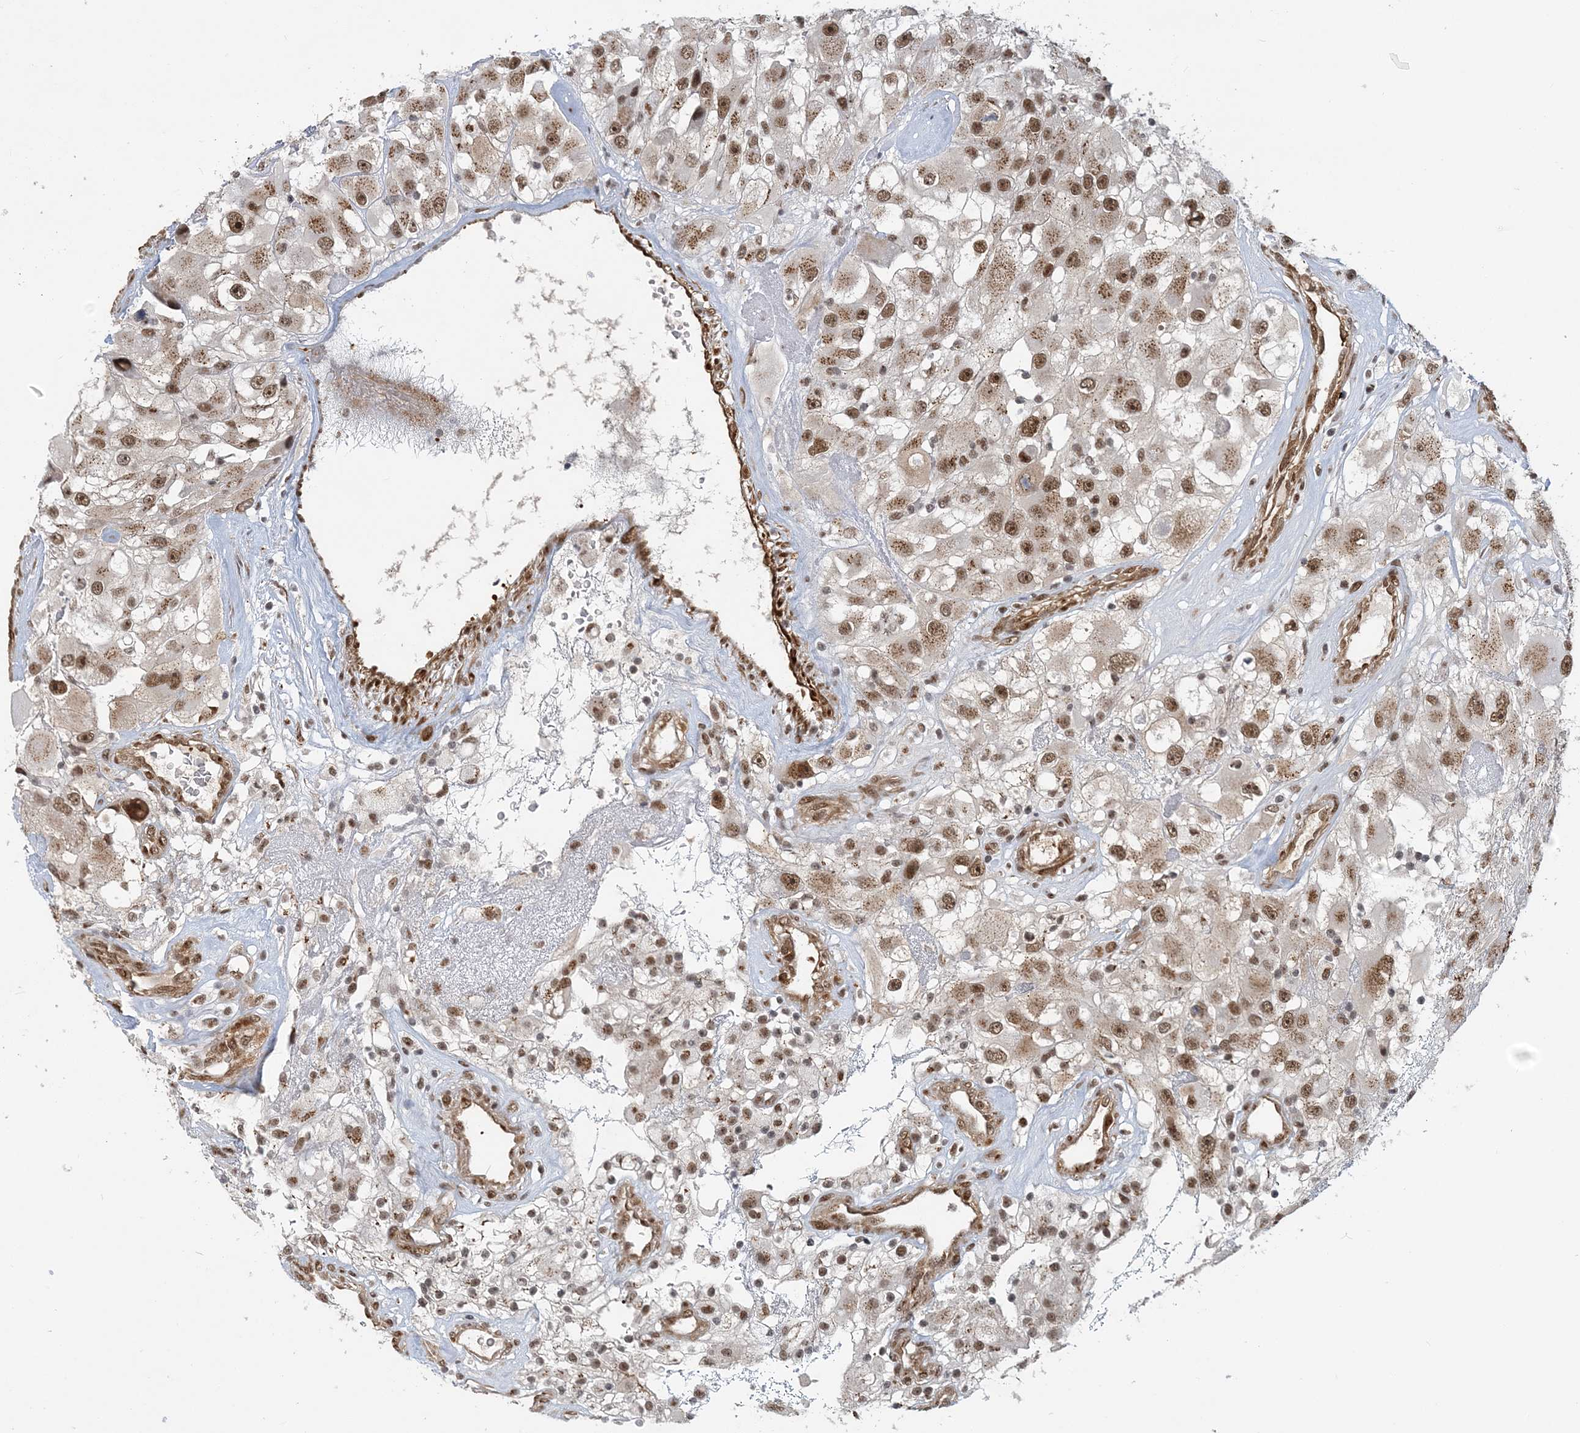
{"staining": {"intensity": "moderate", "quantity": ">75%", "location": "cytoplasmic/membranous,nuclear"}, "tissue": "renal cancer", "cell_type": "Tumor cells", "image_type": "cancer", "snomed": [{"axis": "morphology", "description": "Adenocarcinoma, NOS"}, {"axis": "topography", "description": "Kidney"}], "caption": "Tumor cells exhibit moderate cytoplasmic/membranous and nuclear staining in approximately >75% of cells in adenocarcinoma (renal). Using DAB (brown) and hematoxylin (blue) stains, captured at high magnification using brightfield microscopy.", "gene": "PLRG1", "patient": {"sex": "female", "age": 52}}